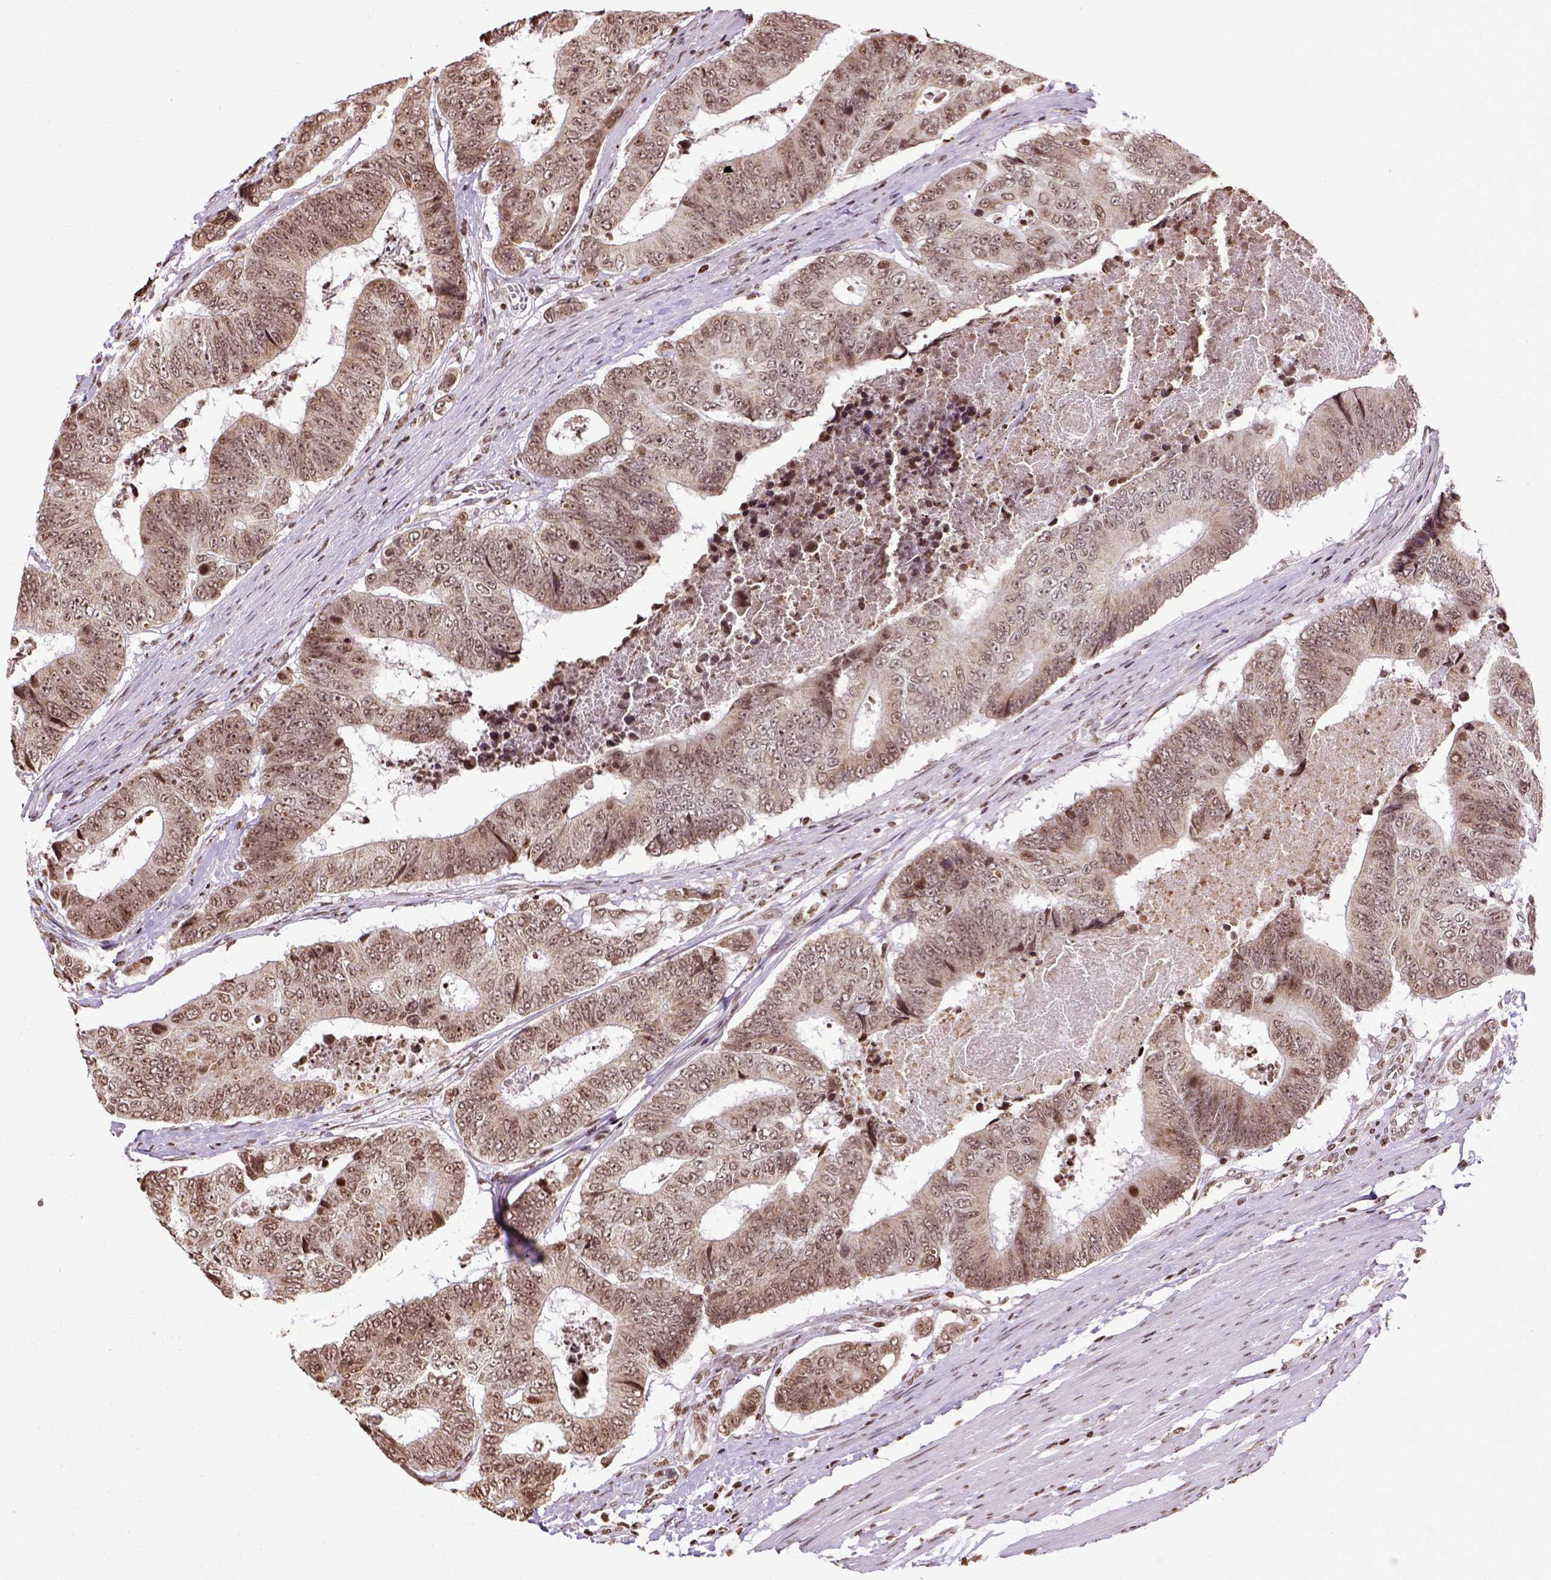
{"staining": {"intensity": "moderate", "quantity": ">75%", "location": "nuclear"}, "tissue": "colorectal cancer", "cell_type": "Tumor cells", "image_type": "cancer", "snomed": [{"axis": "morphology", "description": "Adenocarcinoma, NOS"}, {"axis": "topography", "description": "Colon"}], "caption": "About >75% of tumor cells in colorectal cancer (adenocarcinoma) show moderate nuclear protein positivity as visualized by brown immunohistochemical staining.", "gene": "ZNF75D", "patient": {"sex": "female", "age": 48}}